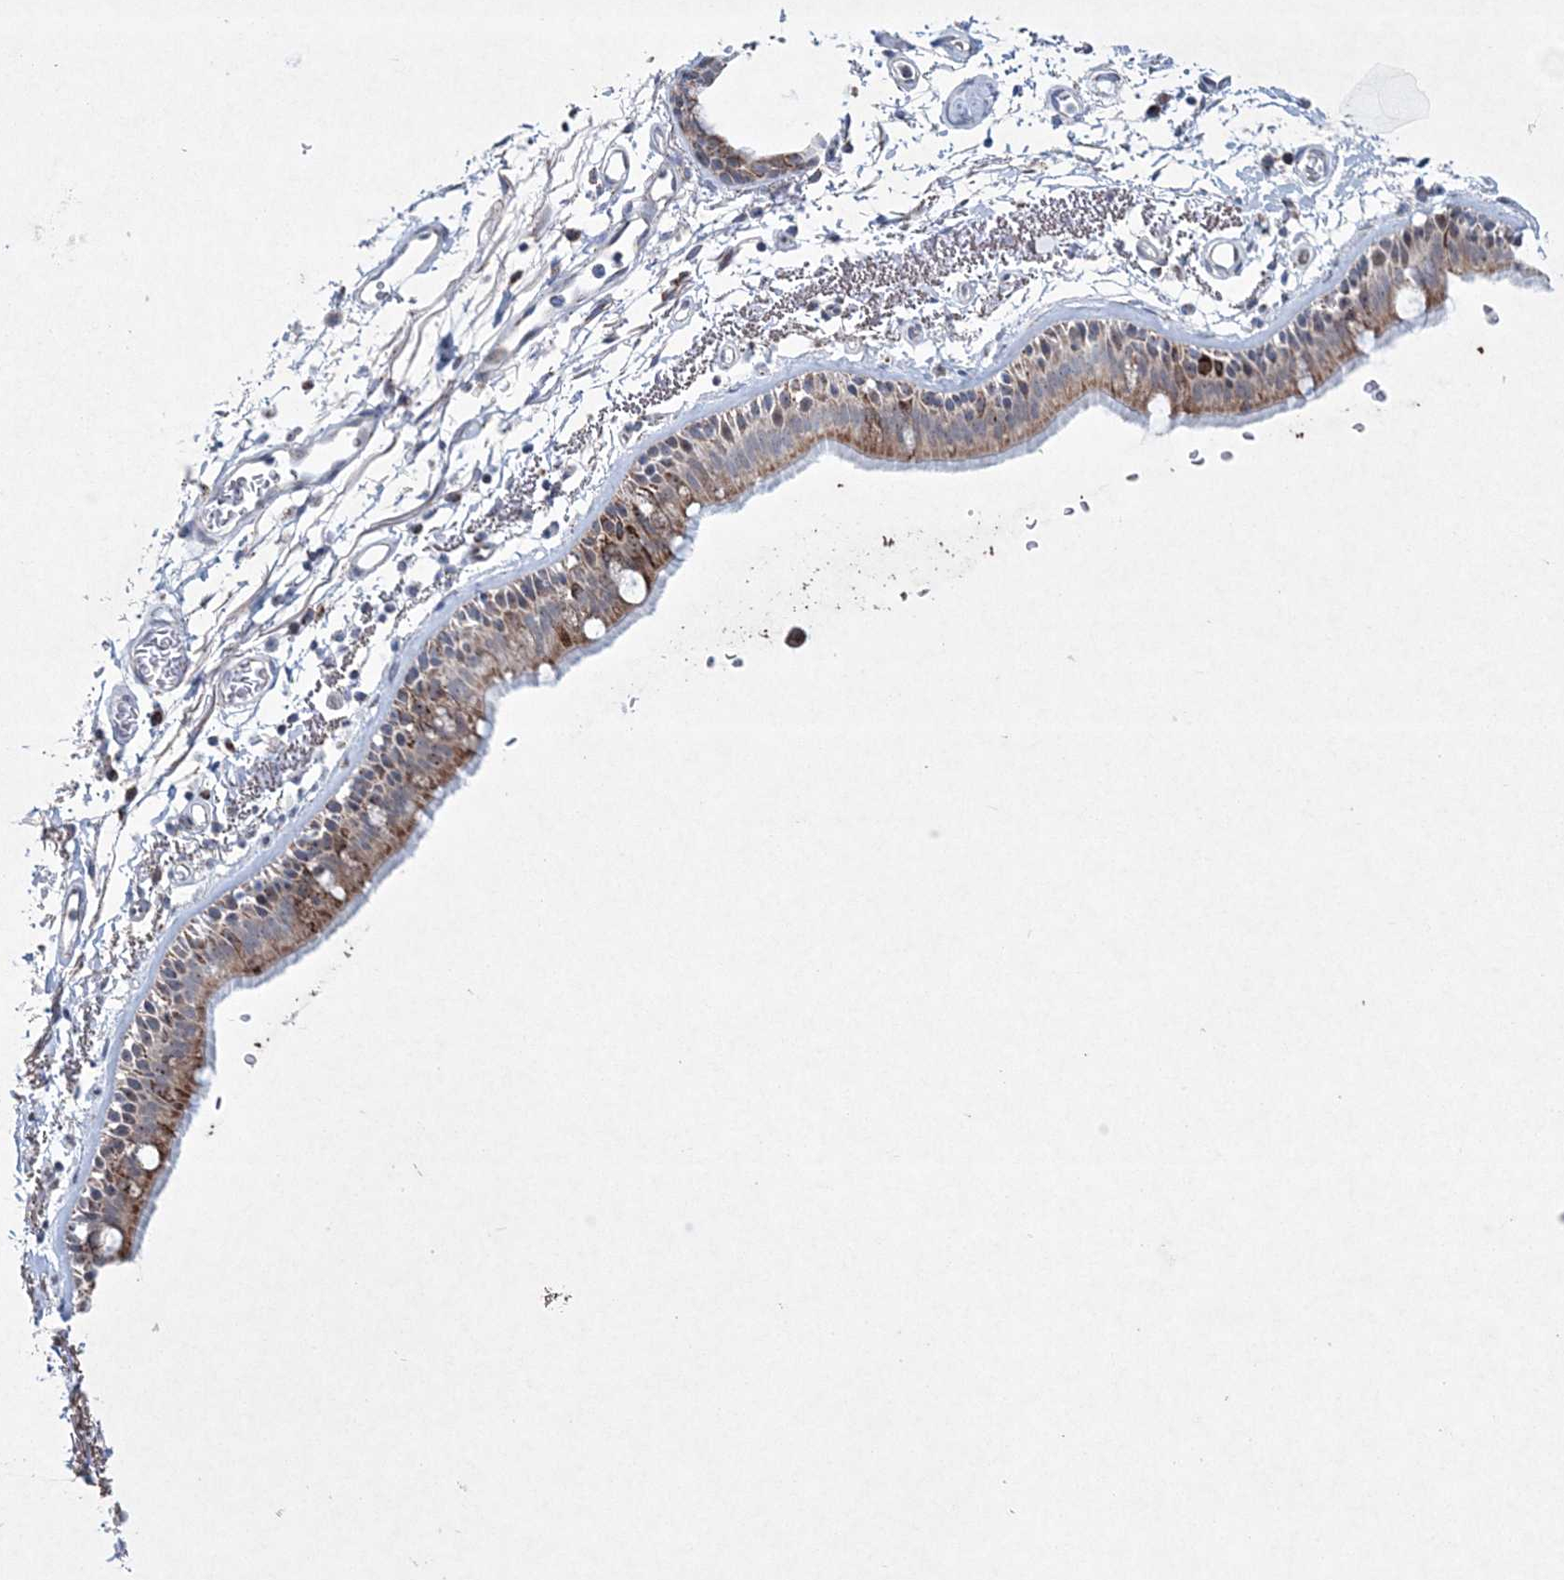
{"staining": {"intensity": "moderate", "quantity": ">75%", "location": "cytoplasmic/membranous"}, "tissue": "bronchus", "cell_type": "Respiratory epithelial cells", "image_type": "normal", "snomed": [{"axis": "morphology", "description": "Normal tissue, NOS"}, {"axis": "topography", "description": "Lymph node"}, {"axis": "topography", "description": "Bronchus"}], "caption": "DAB (3,3'-diaminobenzidine) immunohistochemical staining of benign bronchus shows moderate cytoplasmic/membranous protein expression in approximately >75% of respiratory epithelial cells.", "gene": "CES4A", "patient": {"sex": "female", "age": 70}}